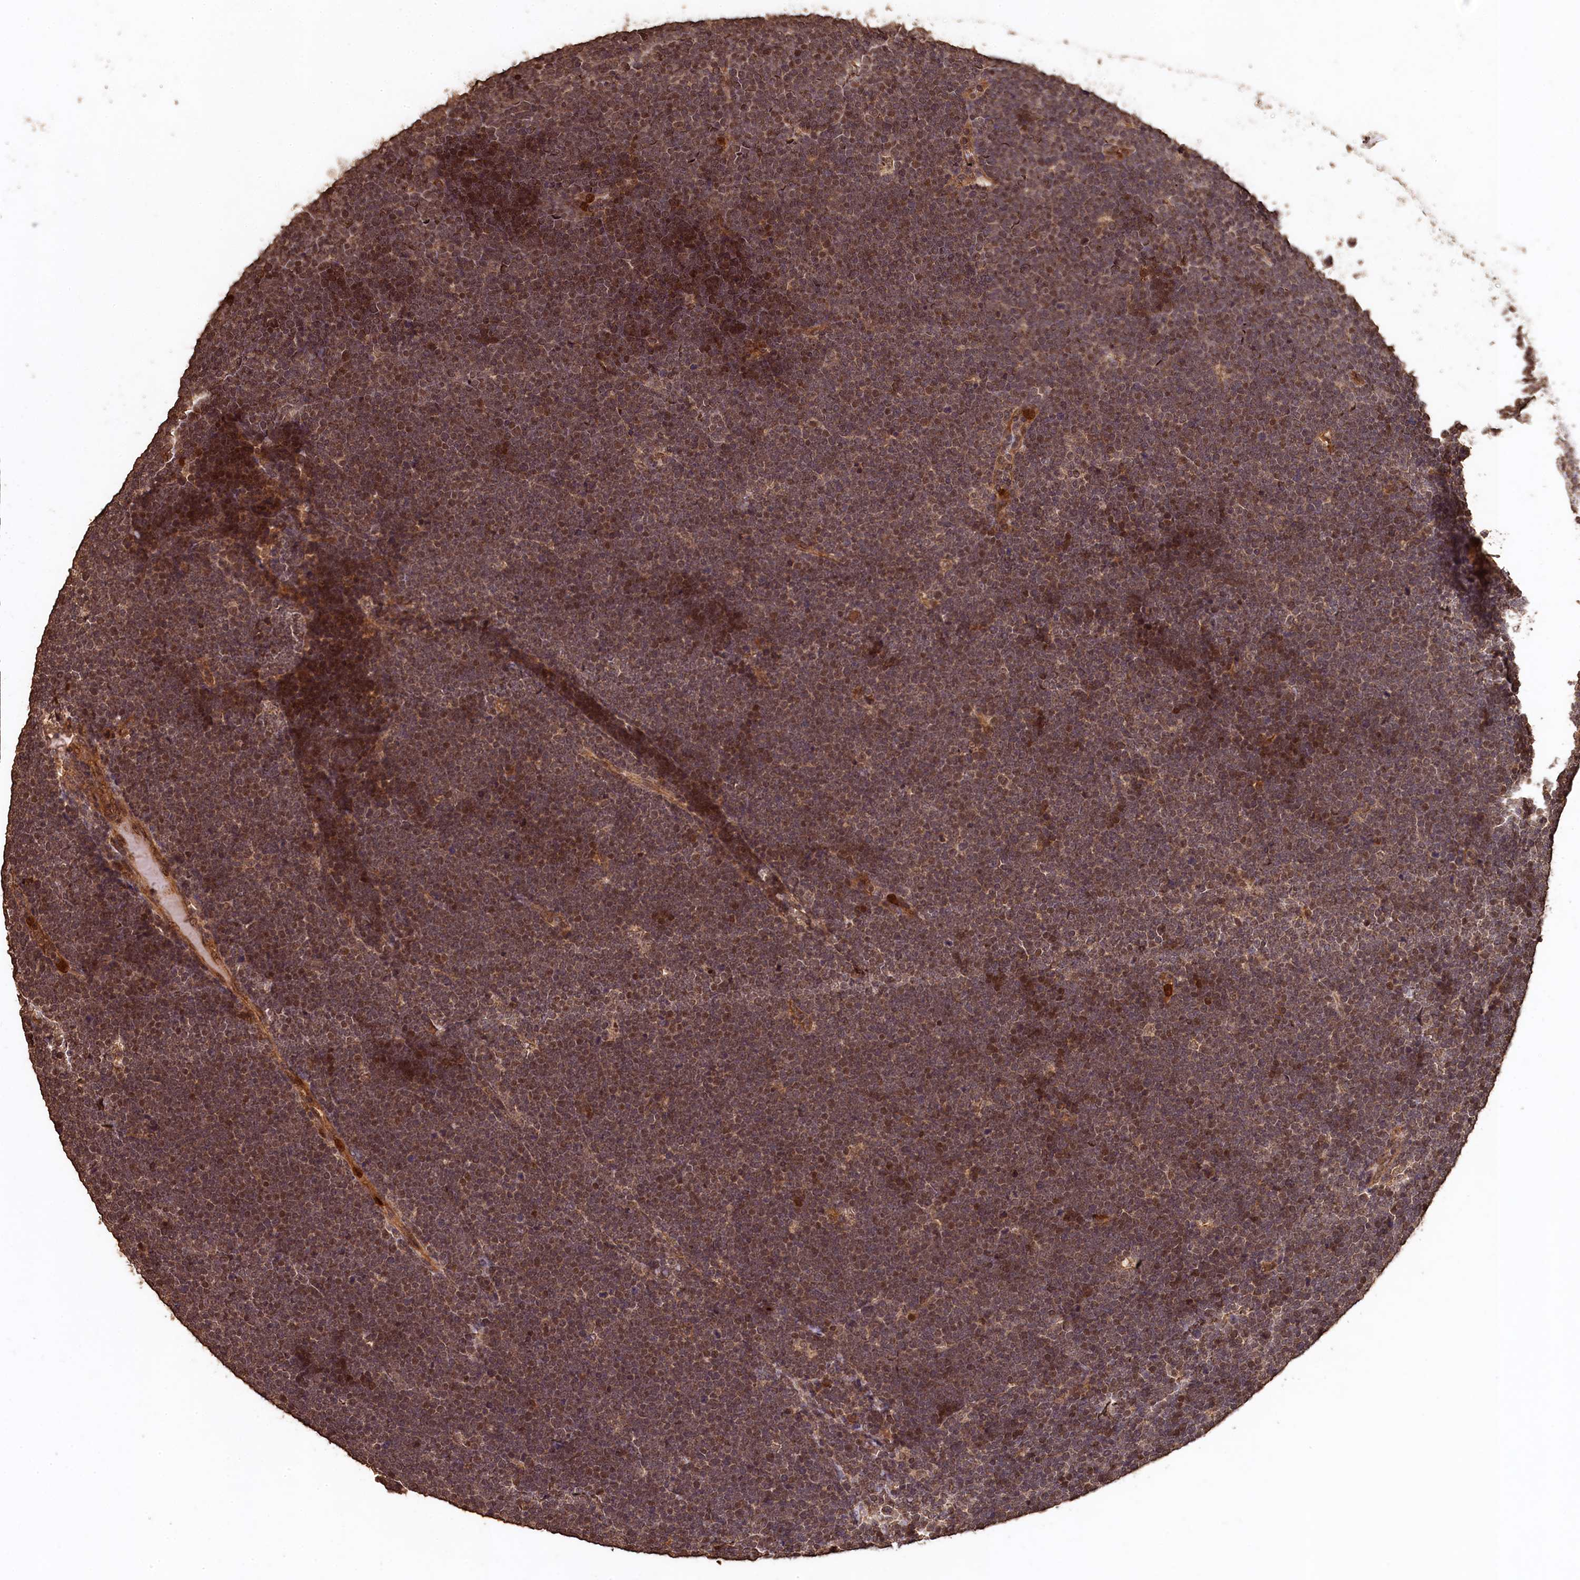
{"staining": {"intensity": "moderate", "quantity": ">75%", "location": "cytoplasmic/membranous,nuclear"}, "tissue": "lymphoma", "cell_type": "Tumor cells", "image_type": "cancer", "snomed": [{"axis": "morphology", "description": "Malignant lymphoma, non-Hodgkin's type, High grade"}, {"axis": "topography", "description": "Lymph node"}], "caption": "Immunohistochemical staining of human high-grade malignant lymphoma, non-Hodgkin's type displays medium levels of moderate cytoplasmic/membranous and nuclear positivity in about >75% of tumor cells.", "gene": "CEP57L1", "patient": {"sex": "male", "age": 13}}